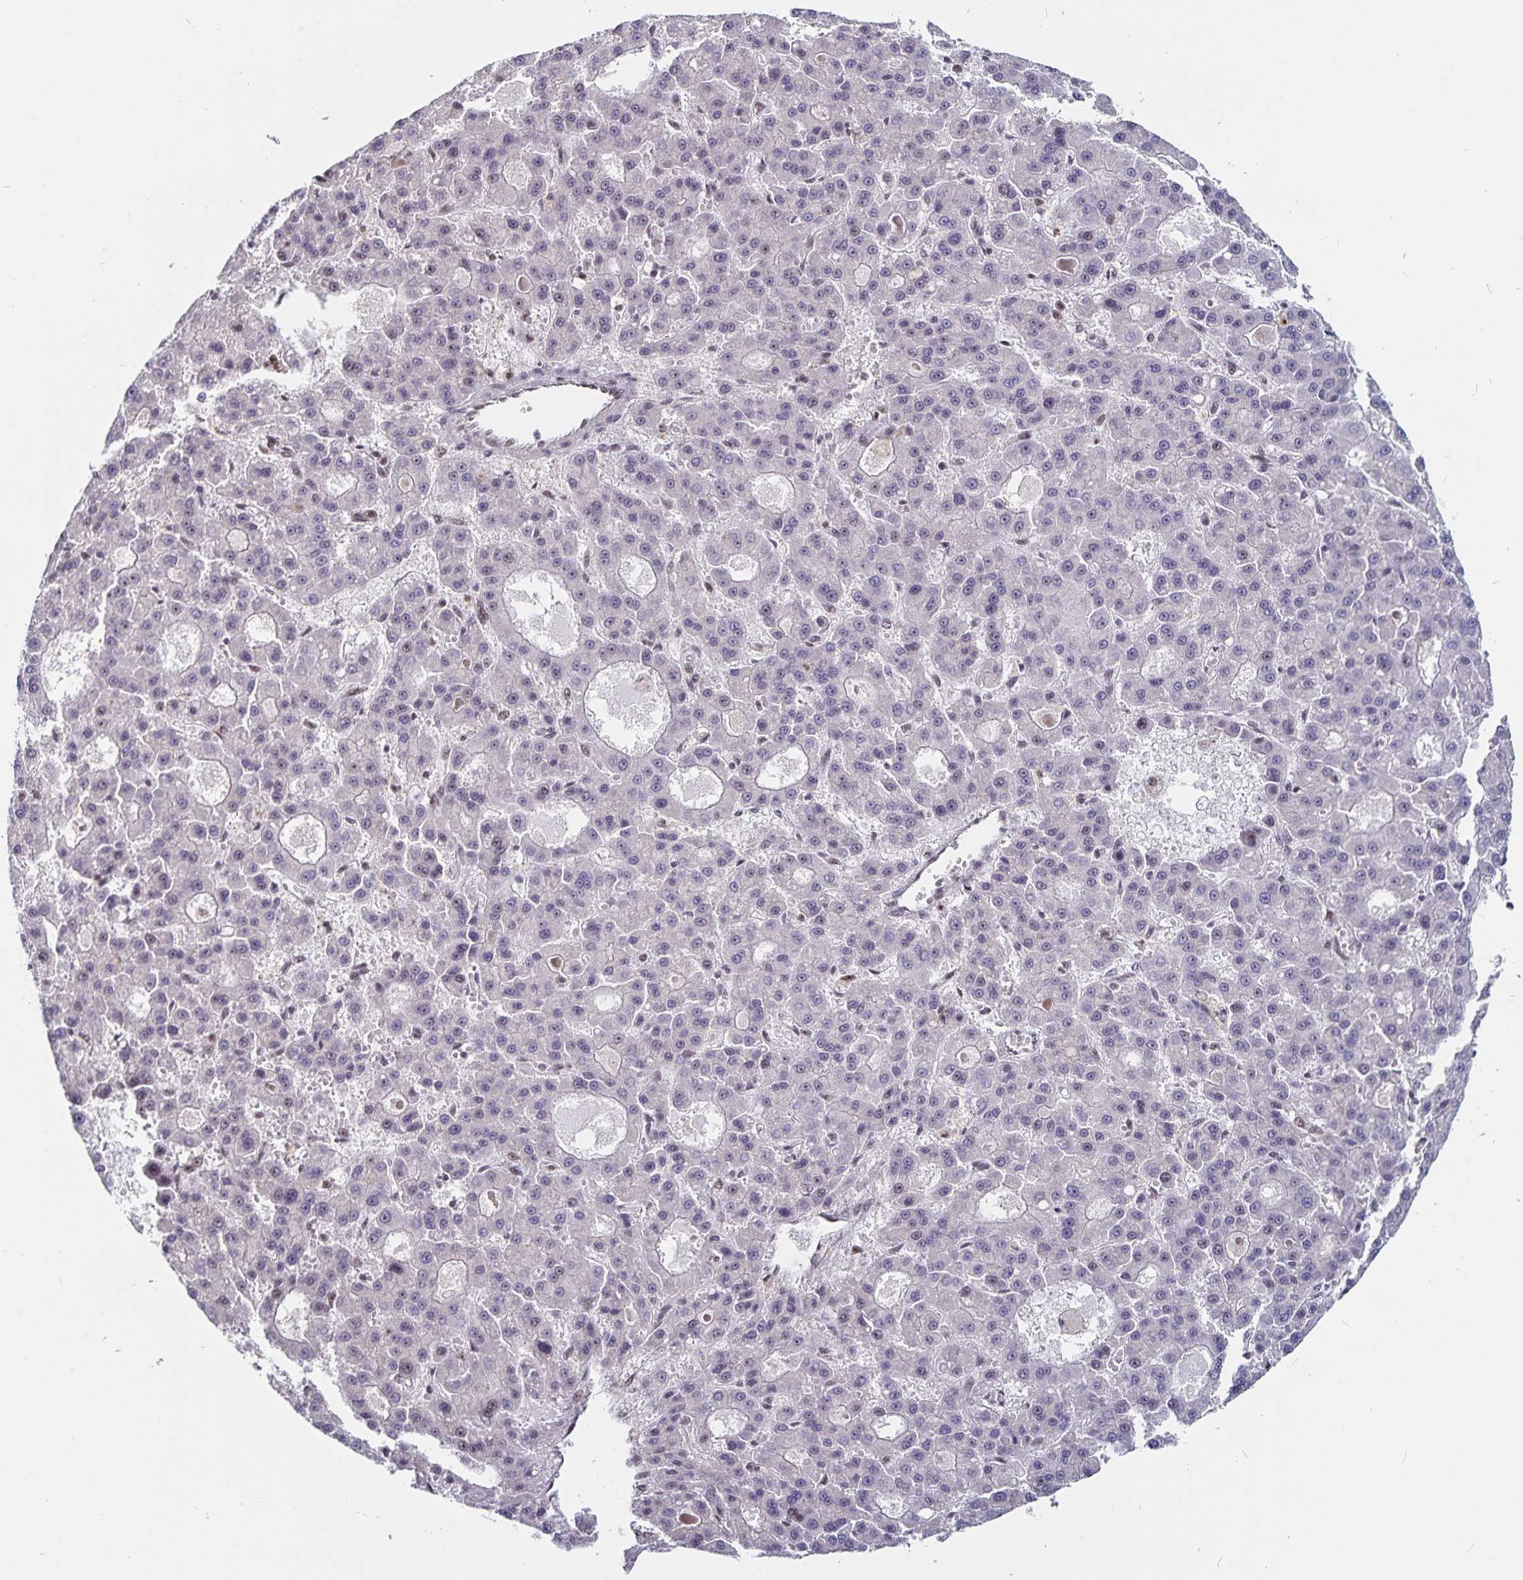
{"staining": {"intensity": "negative", "quantity": "none", "location": "none"}, "tissue": "liver cancer", "cell_type": "Tumor cells", "image_type": "cancer", "snomed": [{"axis": "morphology", "description": "Carcinoma, Hepatocellular, NOS"}, {"axis": "topography", "description": "Liver"}], "caption": "Immunohistochemistry of hepatocellular carcinoma (liver) exhibits no staining in tumor cells. (Stains: DAB (3,3'-diaminobenzidine) immunohistochemistry (IHC) with hematoxylin counter stain, Microscopy: brightfield microscopy at high magnification).", "gene": "LAS1L", "patient": {"sex": "male", "age": 70}}